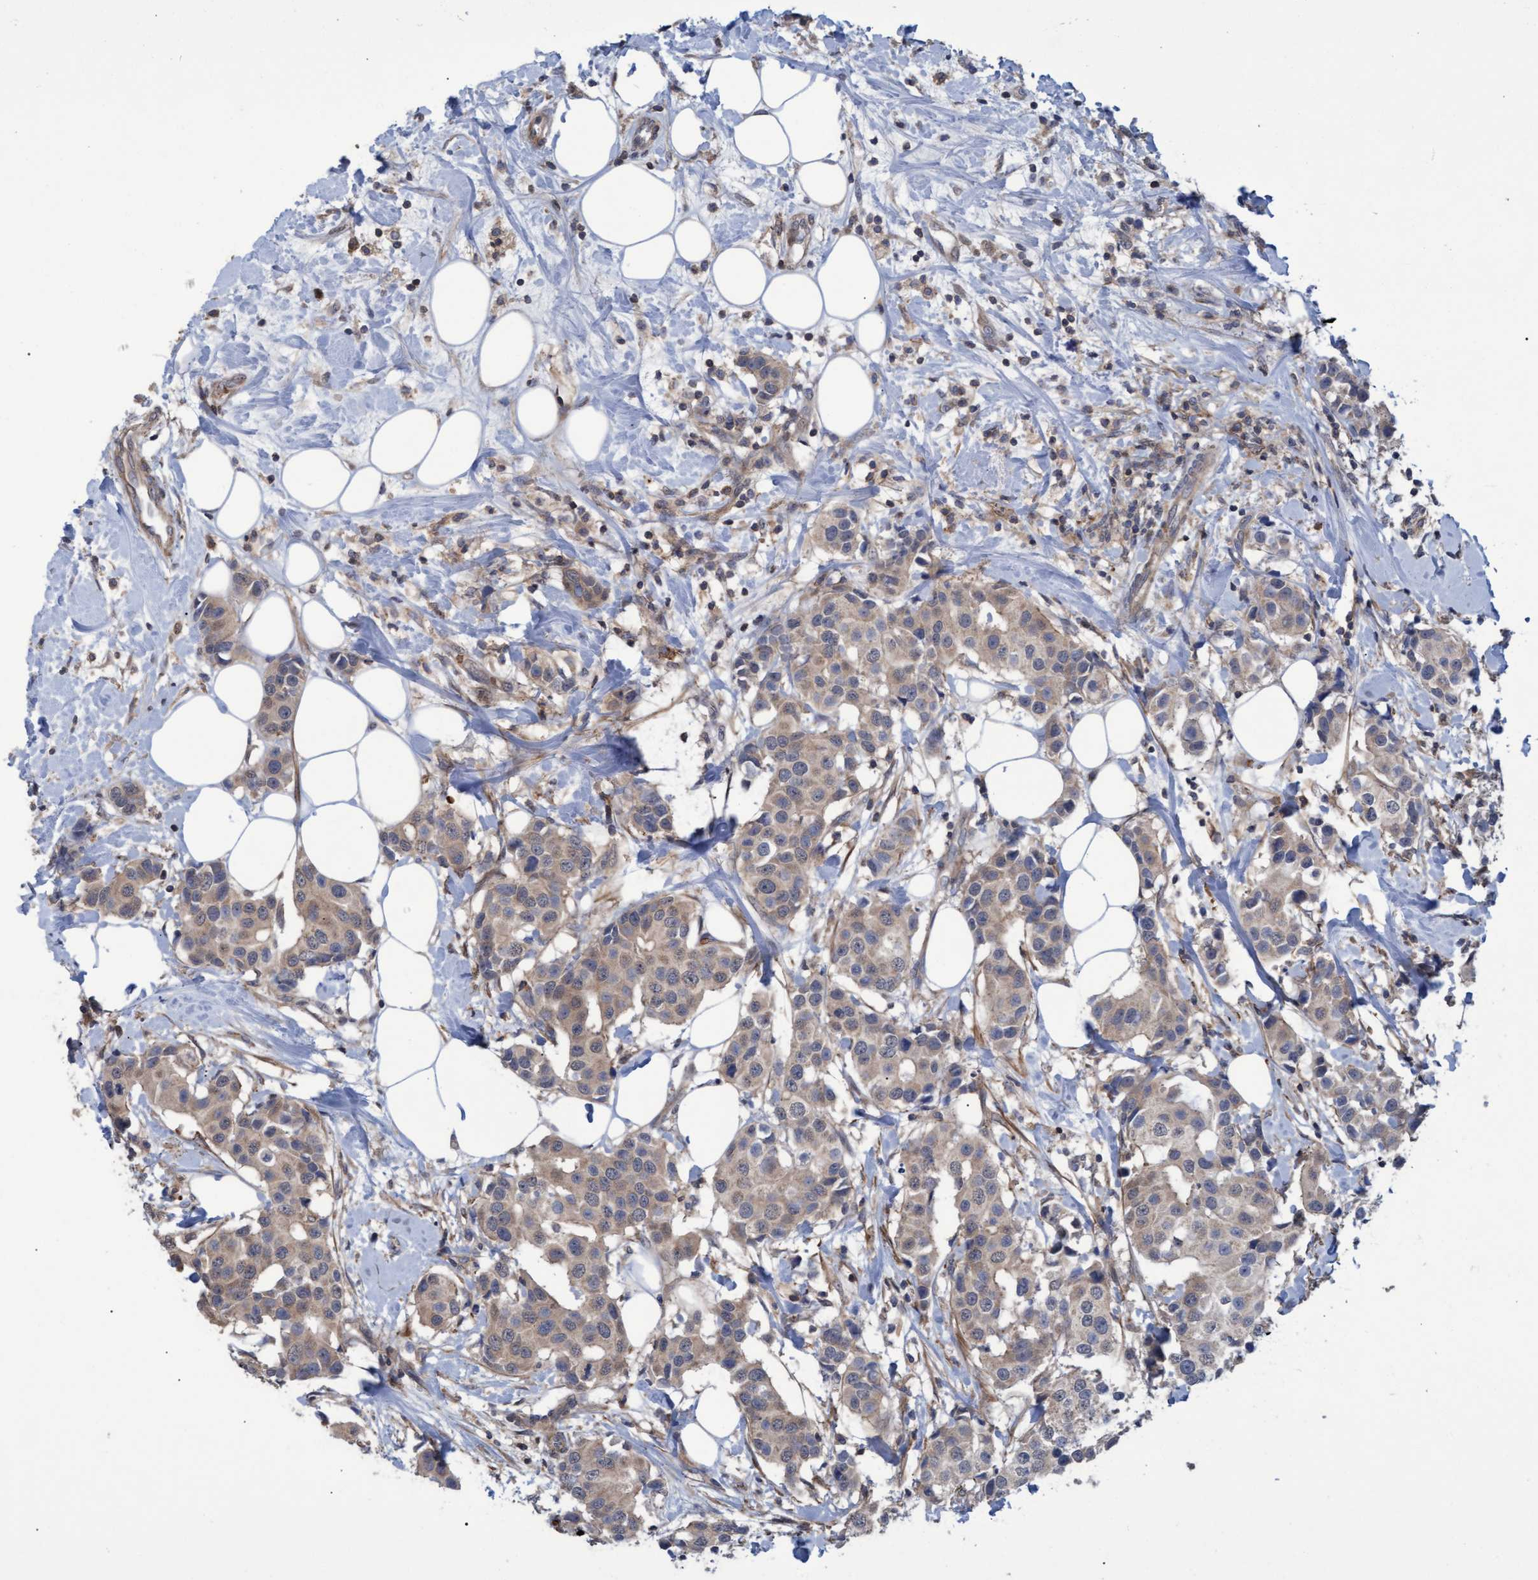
{"staining": {"intensity": "weak", "quantity": ">75%", "location": "cytoplasmic/membranous"}, "tissue": "breast cancer", "cell_type": "Tumor cells", "image_type": "cancer", "snomed": [{"axis": "morphology", "description": "Normal tissue, NOS"}, {"axis": "morphology", "description": "Duct carcinoma"}, {"axis": "topography", "description": "Breast"}], "caption": "Immunohistochemical staining of breast cancer (infiltrating ductal carcinoma) demonstrates low levels of weak cytoplasmic/membranous positivity in about >75% of tumor cells.", "gene": "NAA15", "patient": {"sex": "female", "age": 39}}